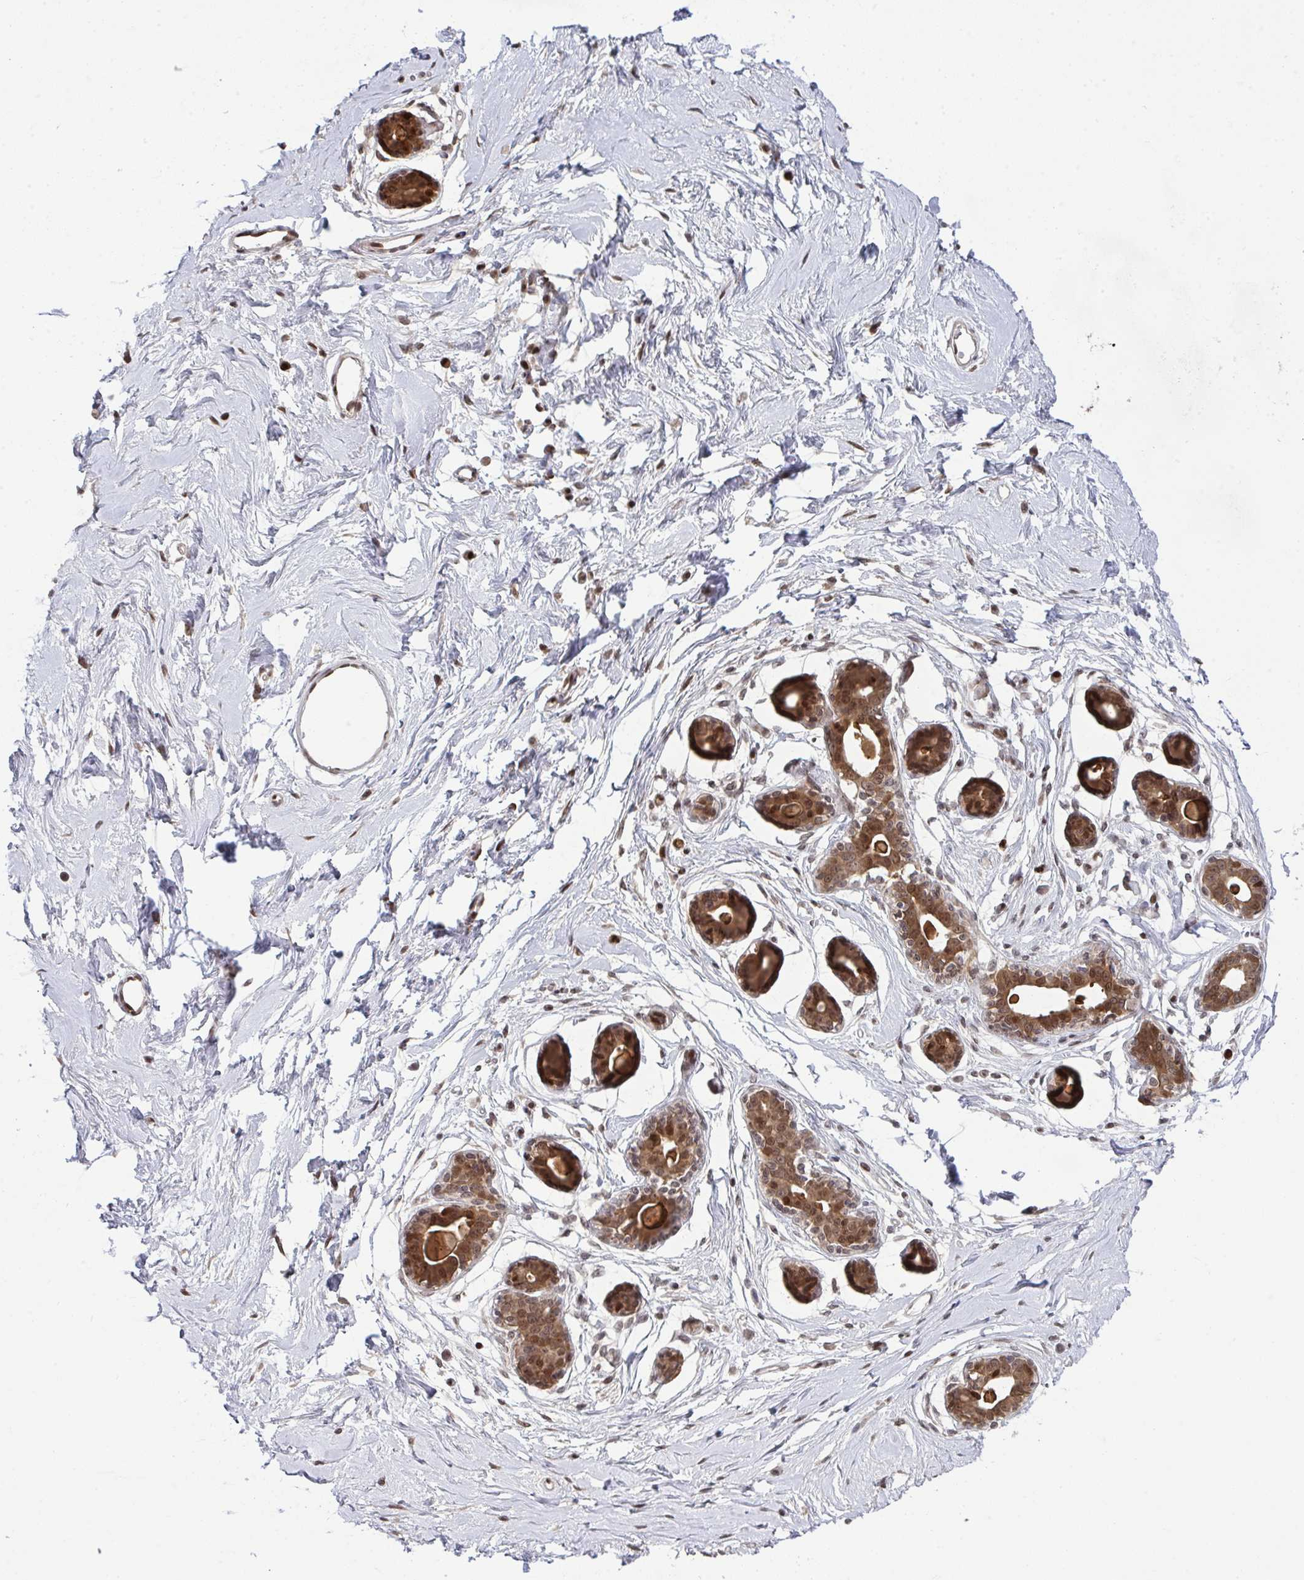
{"staining": {"intensity": "negative", "quantity": "none", "location": "none"}, "tissue": "breast", "cell_type": "Adipocytes", "image_type": "normal", "snomed": [{"axis": "morphology", "description": "Normal tissue, NOS"}, {"axis": "topography", "description": "Breast"}], "caption": "The micrograph shows no staining of adipocytes in unremarkable breast. (DAB immunohistochemistry visualized using brightfield microscopy, high magnification).", "gene": "UXT", "patient": {"sex": "female", "age": 45}}